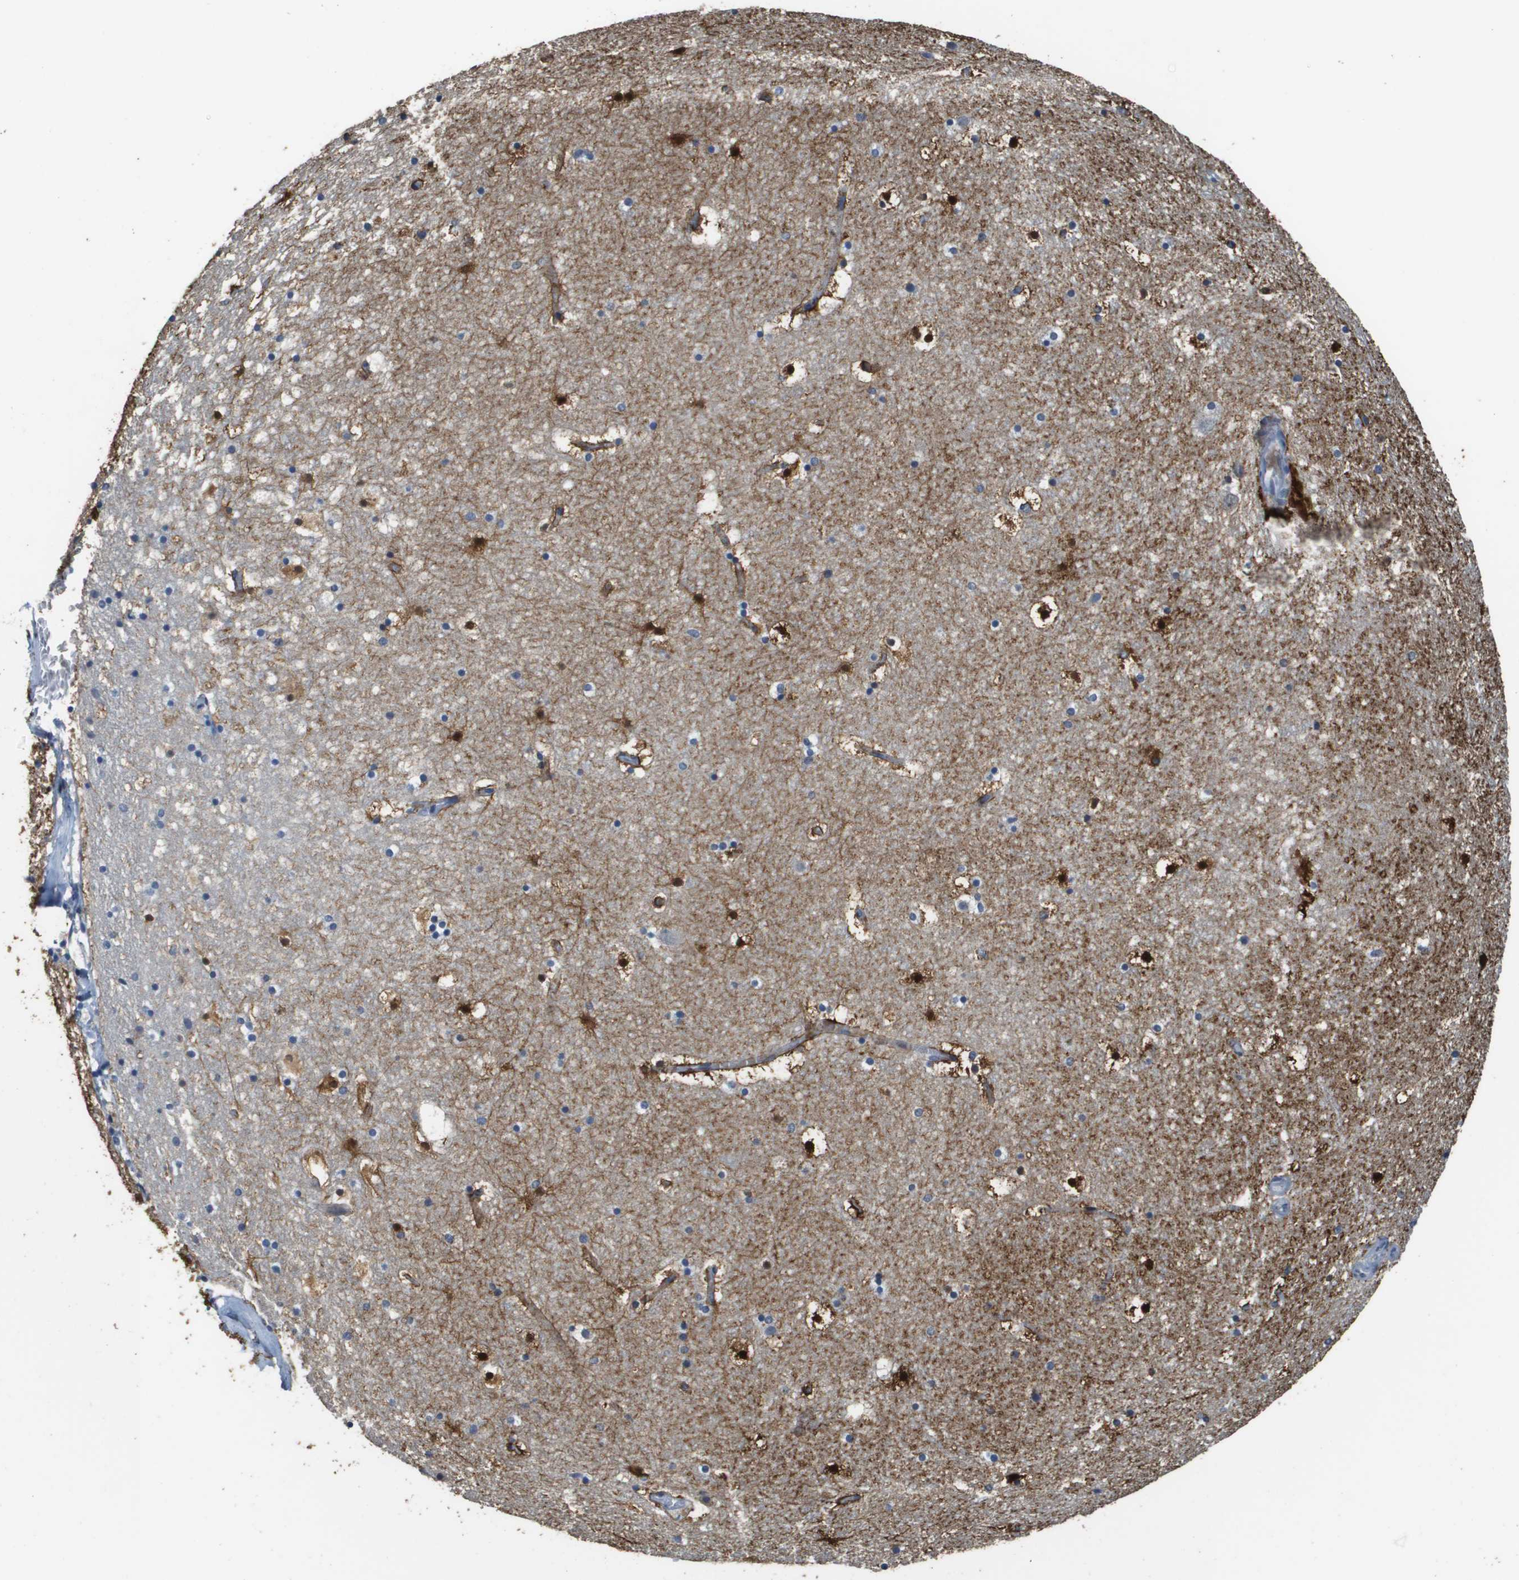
{"staining": {"intensity": "strong", "quantity": "25%-75%", "location": "nuclear"}, "tissue": "hippocampus", "cell_type": "Glial cells", "image_type": "normal", "snomed": [{"axis": "morphology", "description": "Normal tissue, NOS"}, {"axis": "topography", "description": "Hippocampus"}], "caption": "DAB immunohistochemical staining of unremarkable human hippocampus exhibits strong nuclear protein expression in about 25%-75% of glial cells.", "gene": "MT3", "patient": {"sex": "male", "age": 45}}